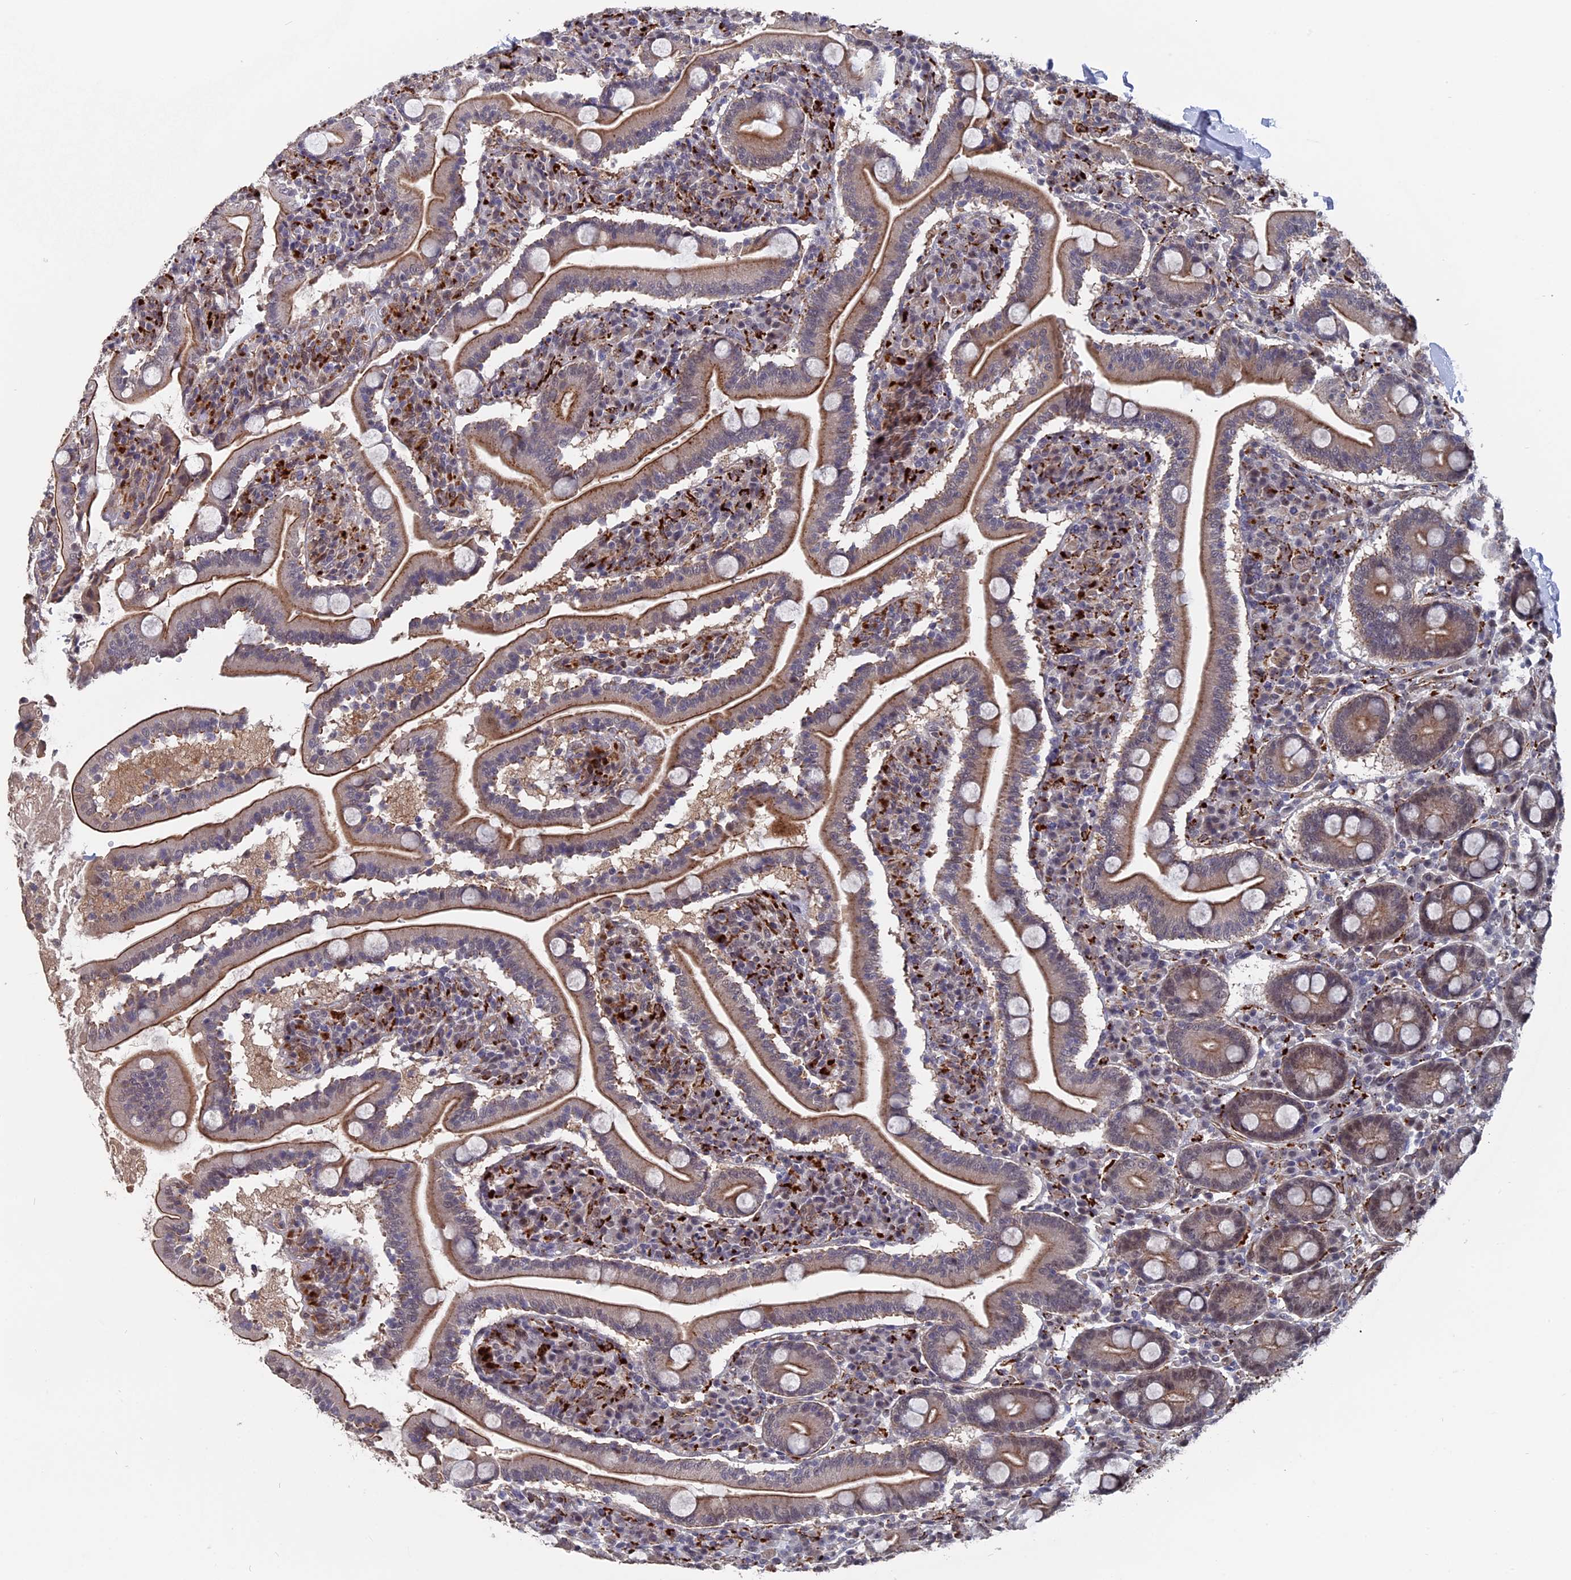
{"staining": {"intensity": "moderate", "quantity": ">75%", "location": "cytoplasmic/membranous,nuclear"}, "tissue": "duodenum", "cell_type": "Glandular cells", "image_type": "normal", "snomed": [{"axis": "morphology", "description": "Normal tissue, NOS"}, {"axis": "topography", "description": "Duodenum"}], "caption": "IHC staining of unremarkable duodenum, which exhibits medium levels of moderate cytoplasmic/membranous,nuclear expression in about >75% of glandular cells indicating moderate cytoplasmic/membranous,nuclear protein staining. The staining was performed using DAB (3,3'-diaminobenzidine) (brown) for protein detection and nuclei were counterstained in hematoxylin (blue).", "gene": "NOSIP", "patient": {"sex": "male", "age": 35}}